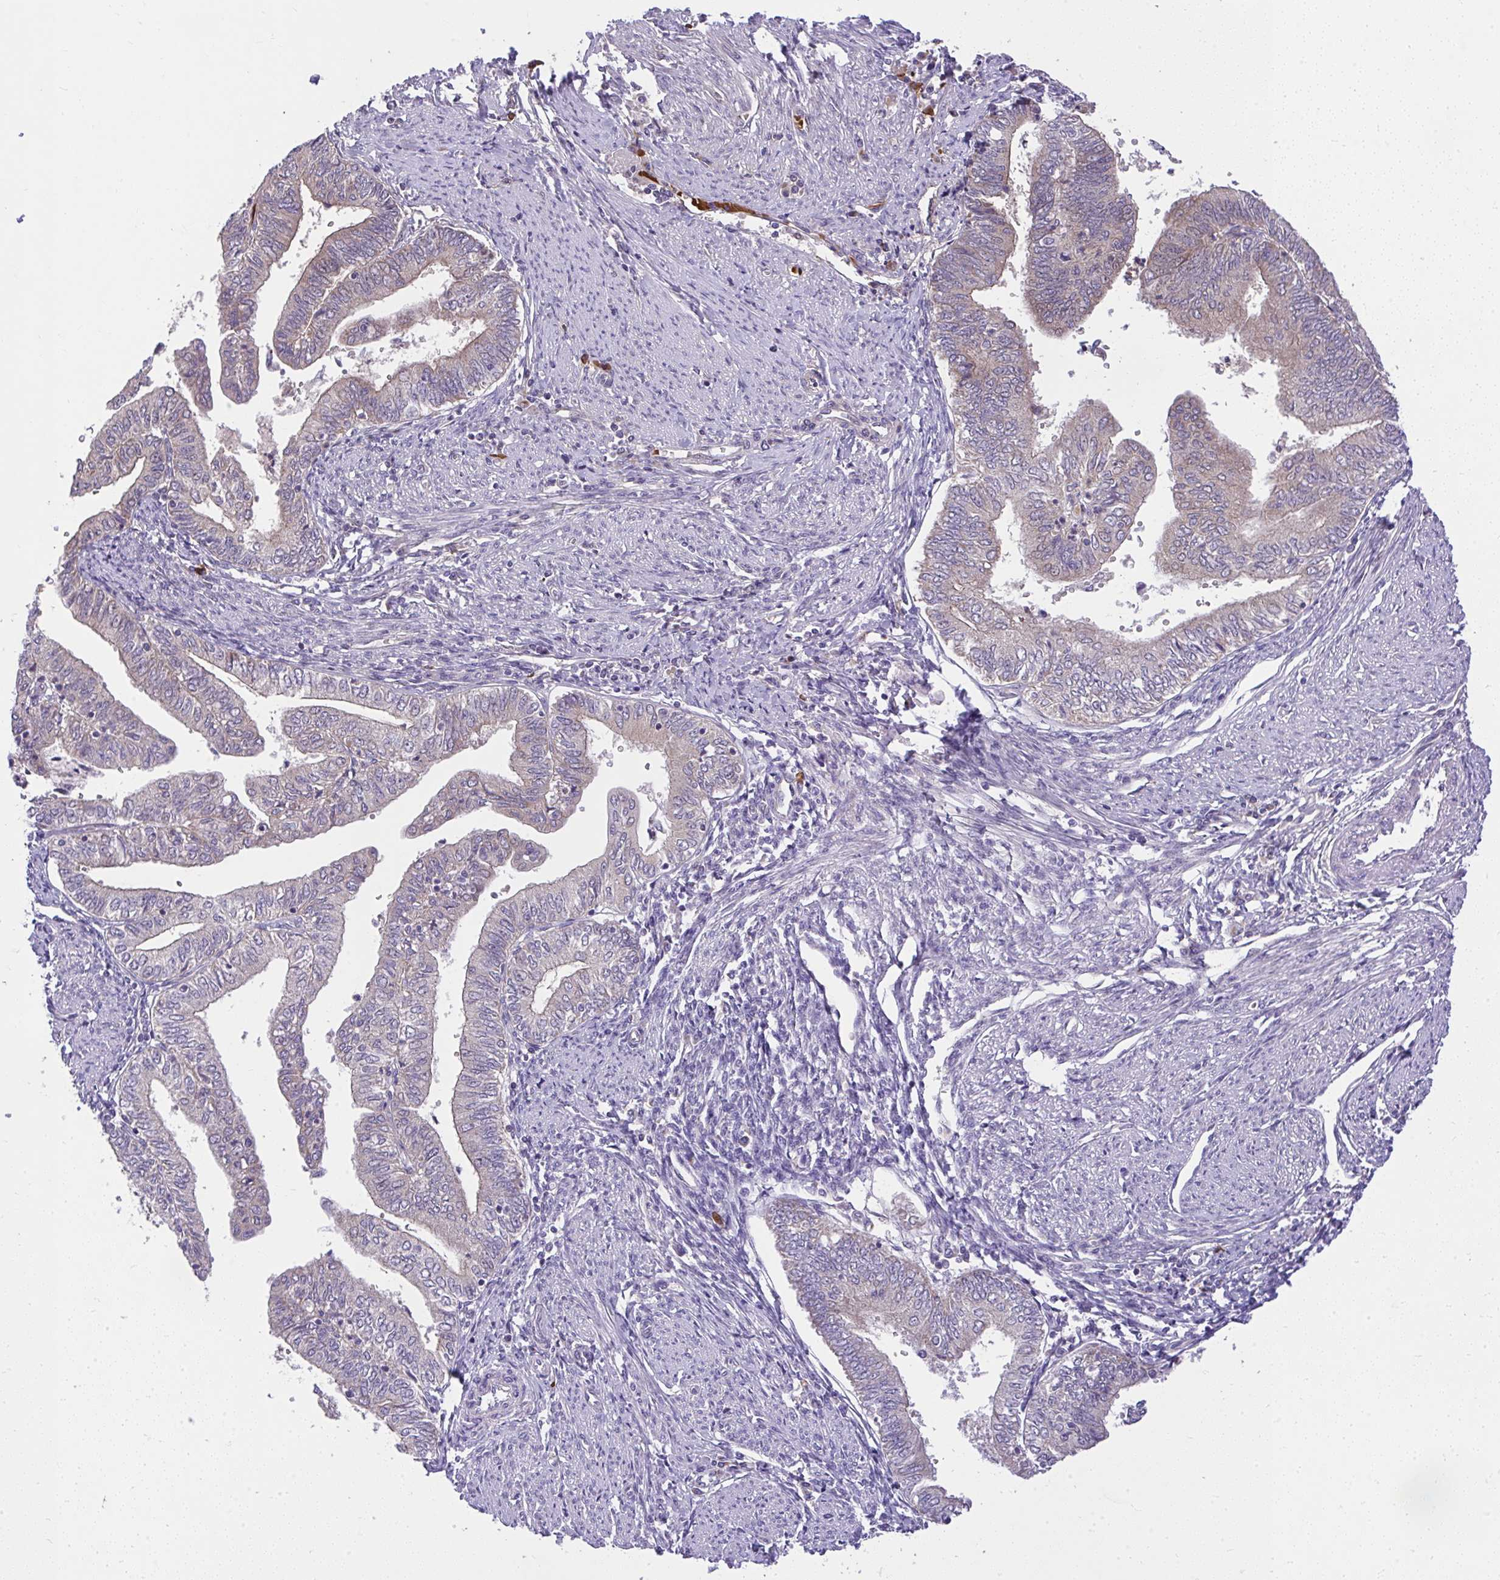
{"staining": {"intensity": "weak", "quantity": "<25%", "location": "cytoplasmic/membranous"}, "tissue": "endometrial cancer", "cell_type": "Tumor cells", "image_type": "cancer", "snomed": [{"axis": "morphology", "description": "Adenocarcinoma, NOS"}, {"axis": "topography", "description": "Endometrium"}], "caption": "This is an IHC photomicrograph of endometrial adenocarcinoma. There is no expression in tumor cells.", "gene": "CHIA", "patient": {"sex": "female", "age": 66}}